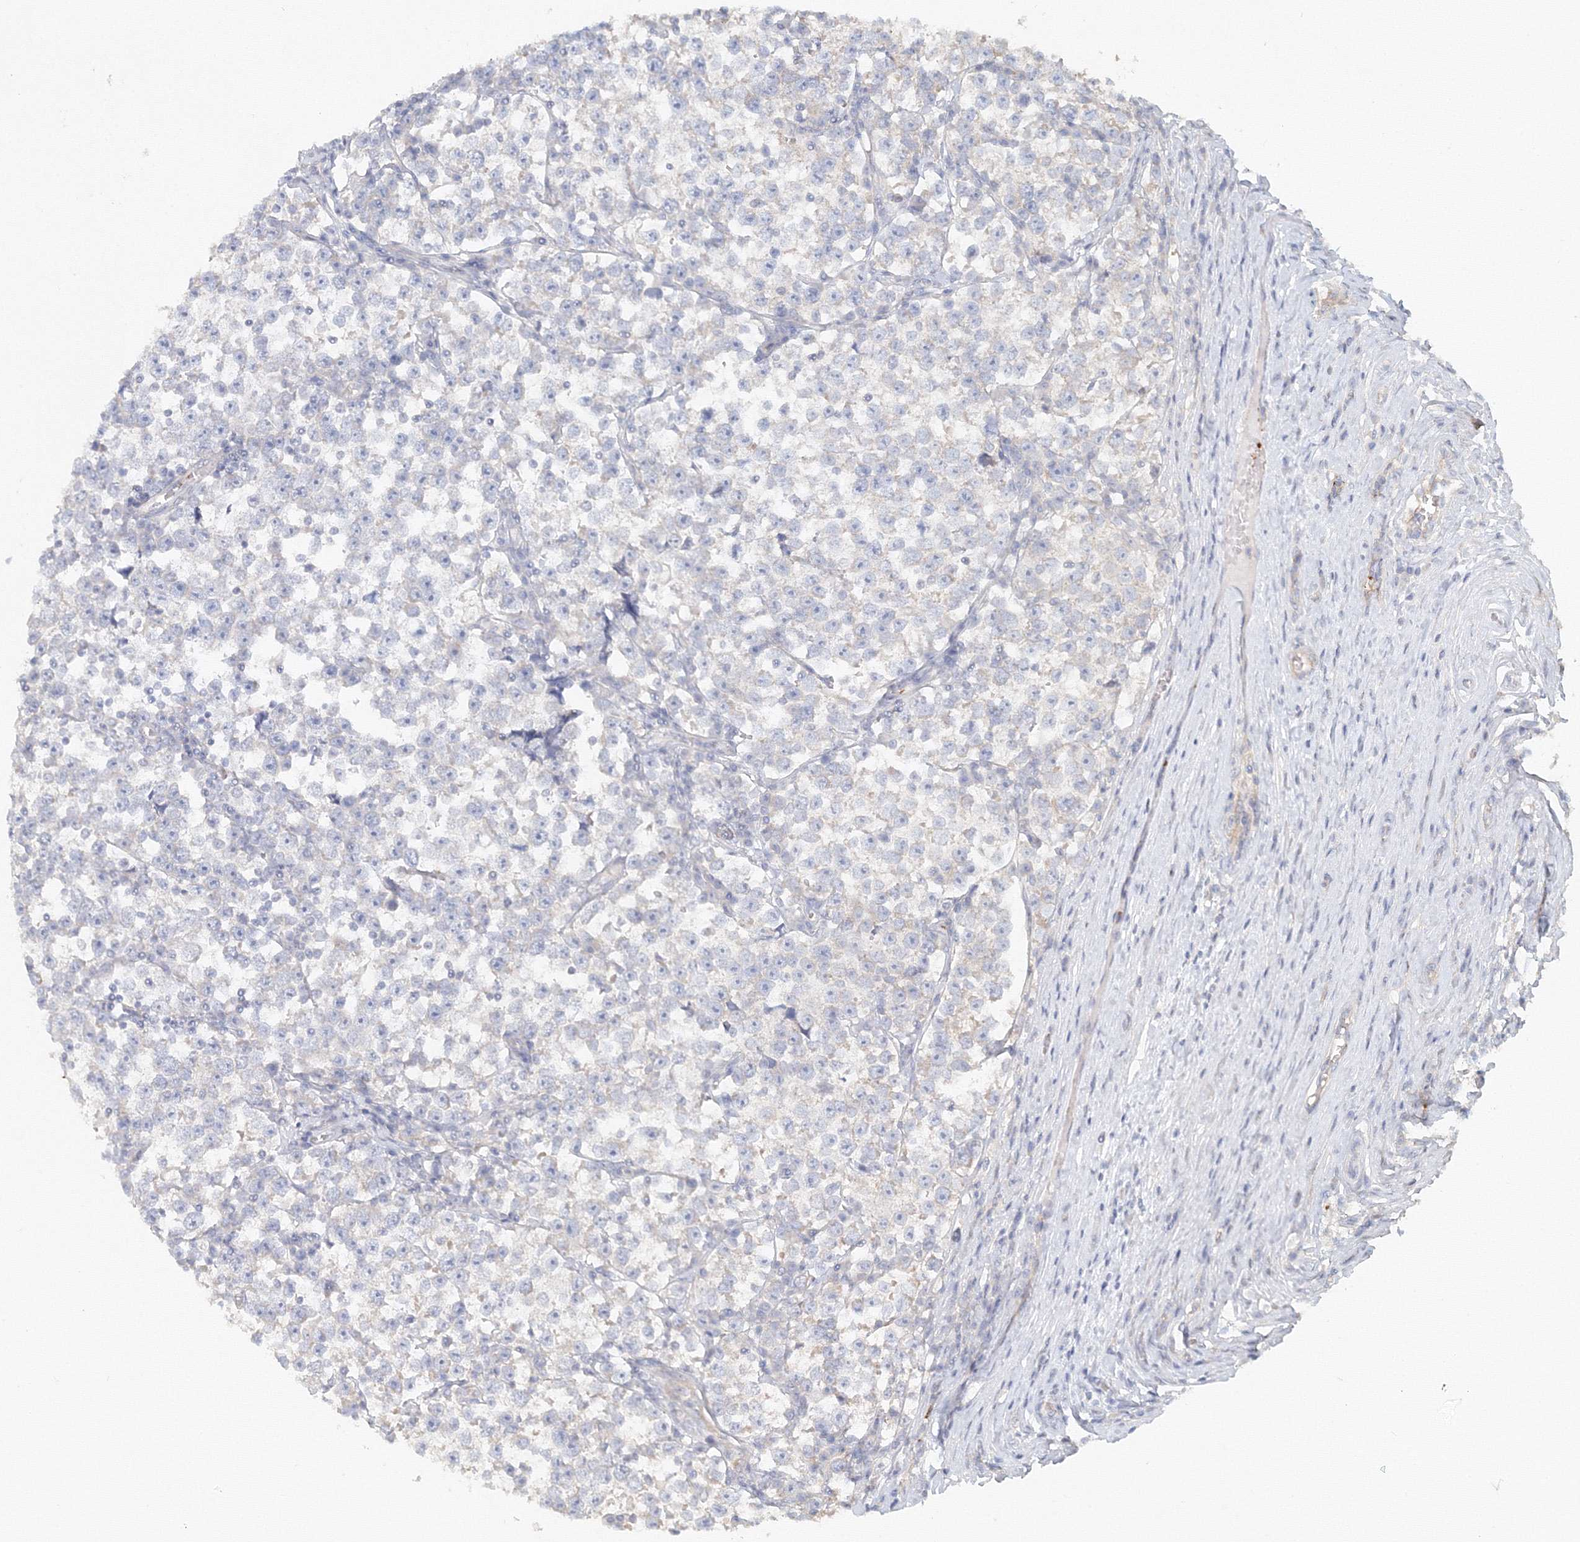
{"staining": {"intensity": "negative", "quantity": "none", "location": "none"}, "tissue": "testis cancer", "cell_type": "Tumor cells", "image_type": "cancer", "snomed": [{"axis": "morphology", "description": "Normal tissue, NOS"}, {"axis": "morphology", "description": "Seminoma, NOS"}, {"axis": "topography", "description": "Testis"}], "caption": "There is no significant expression in tumor cells of testis cancer (seminoma). (Brightfield microscopy of DAB IHC at high magnification).", "gene": "MMRN1", "patient": {"sex": "male", "age": 43}}